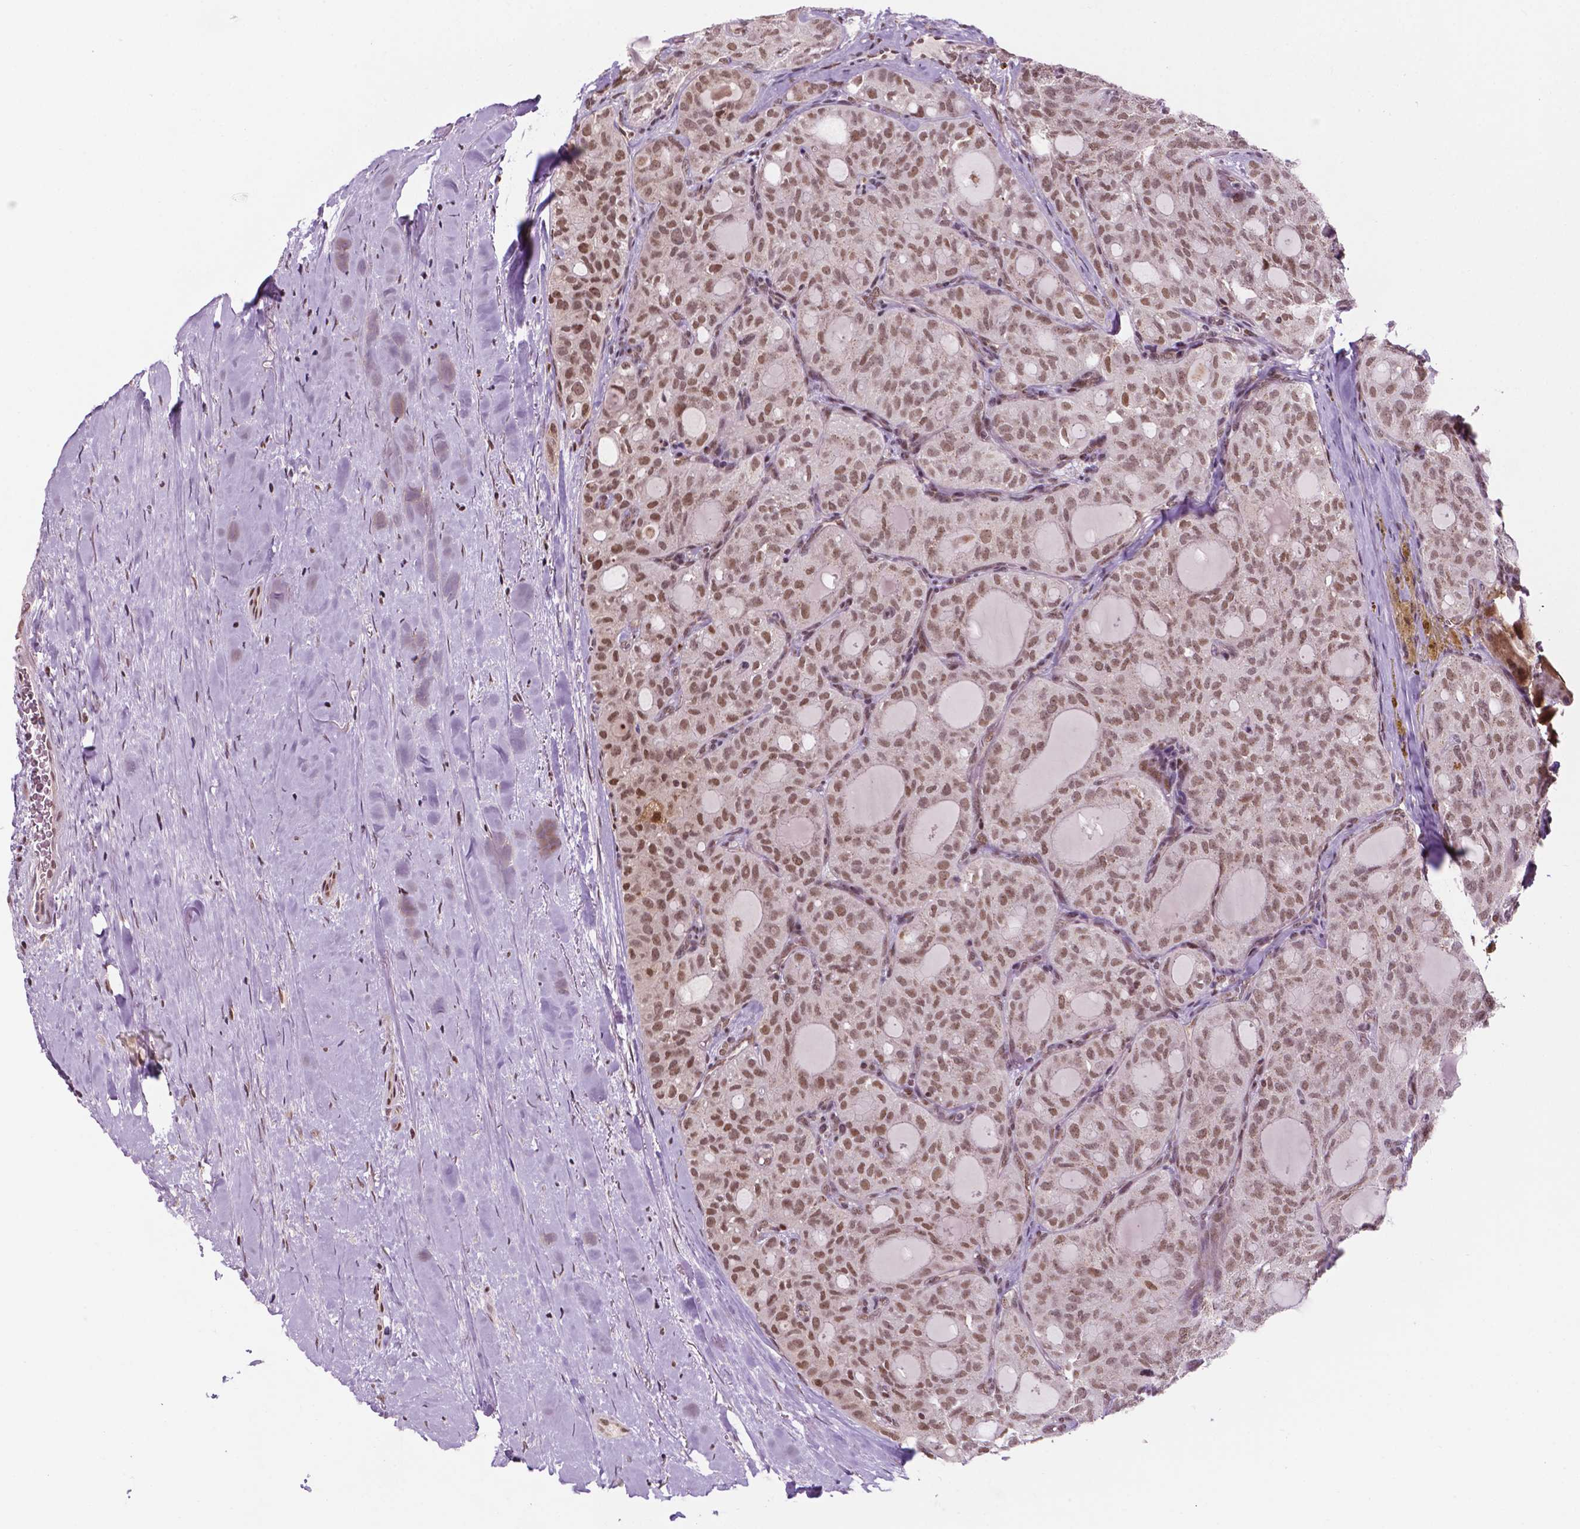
{"staining": {"intensity": "moderate", "quantity": ">75%", "location": "nuclear"}, "tissue": "thyroid cancer", "cell_type": "Tumor cells", "image_type": "cancer", "snomed": [{"axis": "morphology", "description": "Follicular adenoma carcinoma, NOS"}, {"axis": "topography", "description": "Thyroid gland"}], "caption": "Thyroid cancer was stained to show a protein in brown. There is medium levels of moderate nuclear positivity in about >75% of tumor cells. (DAB (3,3'-diaminobenzidine) IHC with brightfield microscopy, high magnification).", "gene": "PER2", "patient": {"sex": "male", "age": 75}}